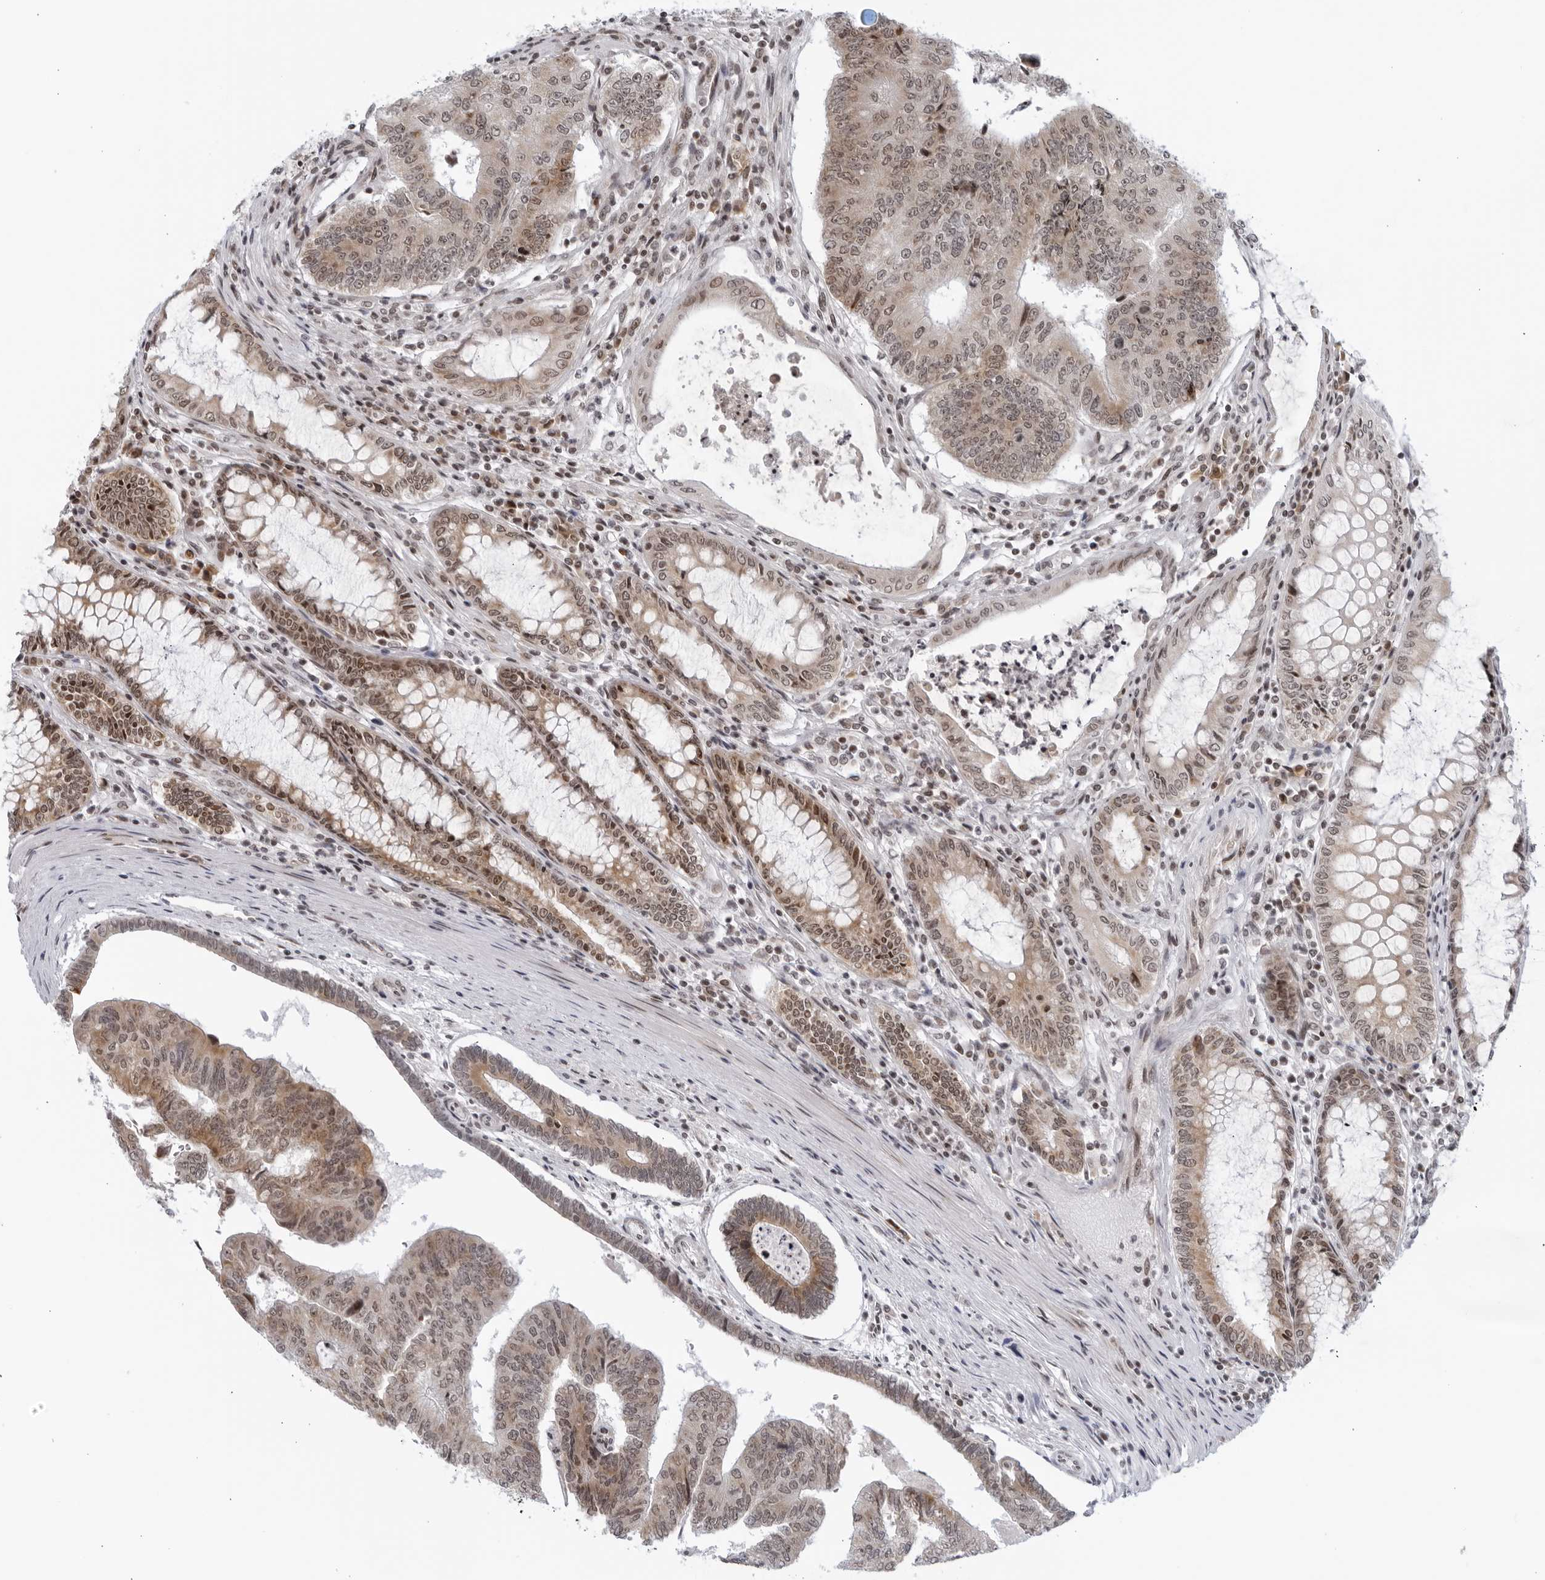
{"staining": {"intensity": "weak", "quantity": "25%-75%", "location": "cytoplasmic/membranous,nuclear"}, "tissue": "colorectal cancer", "cell_type": "Tumor cells", "image_type": "cancer", "snomed": [{"axis": "morphology", "description": "Adenocarcinoma, NOS"}, {"axis": "topography", "description": "Colon"}], "caption": "Protein expression analysis of human colorectal cancer (adenocarcinoma) reveals weak cytoplasmic/membranous and nuclear positivity in about 25%-75% of tumor cells.", "gene": "RAB11FIP3", "patient": {"sex": "female", "age": 67}}